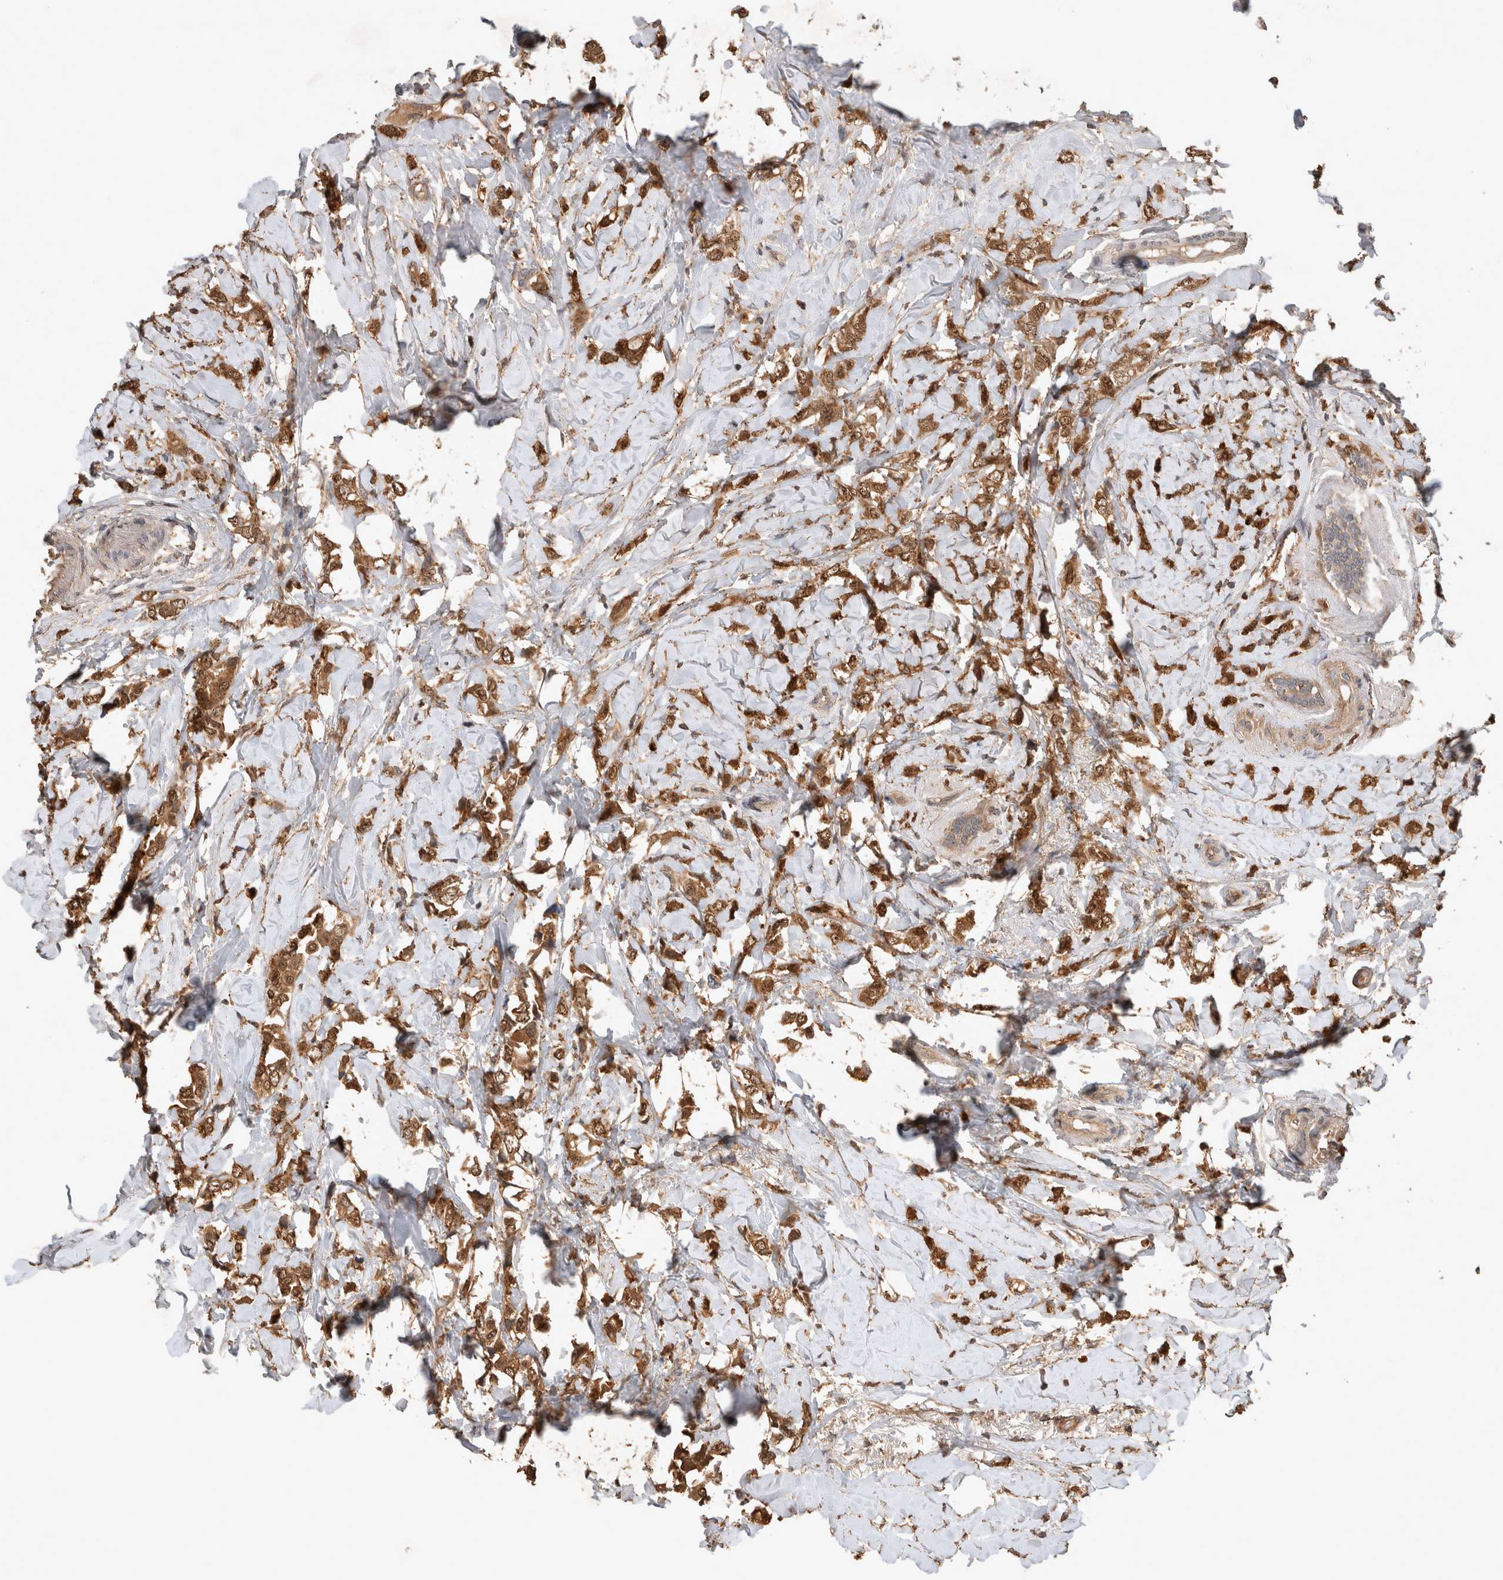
{"staining": {"intensity": "strong", "quantity": ">75%", "location": "cytoplasmic/membranous,nuclear"}, "tissue": "breast cancer", "cell_type": "Tumor cells", "image_type": "cancer", "snomed": [{"axis": "morphology", "description": "Normal tissue, NOS"}, {"axis": "morphology", "description": "Lobular carcinoma"}, {"axis": "topography", "description": "Breast"}], "caption": "A high amount of strong cytoplasmic/membranous and nuclear positivity is present in approximately >75% of tumor cells in breast lobular carcinoma tissue.", "gene": "OTUD7B", "patient": {"sex": "female", "age": 47}}